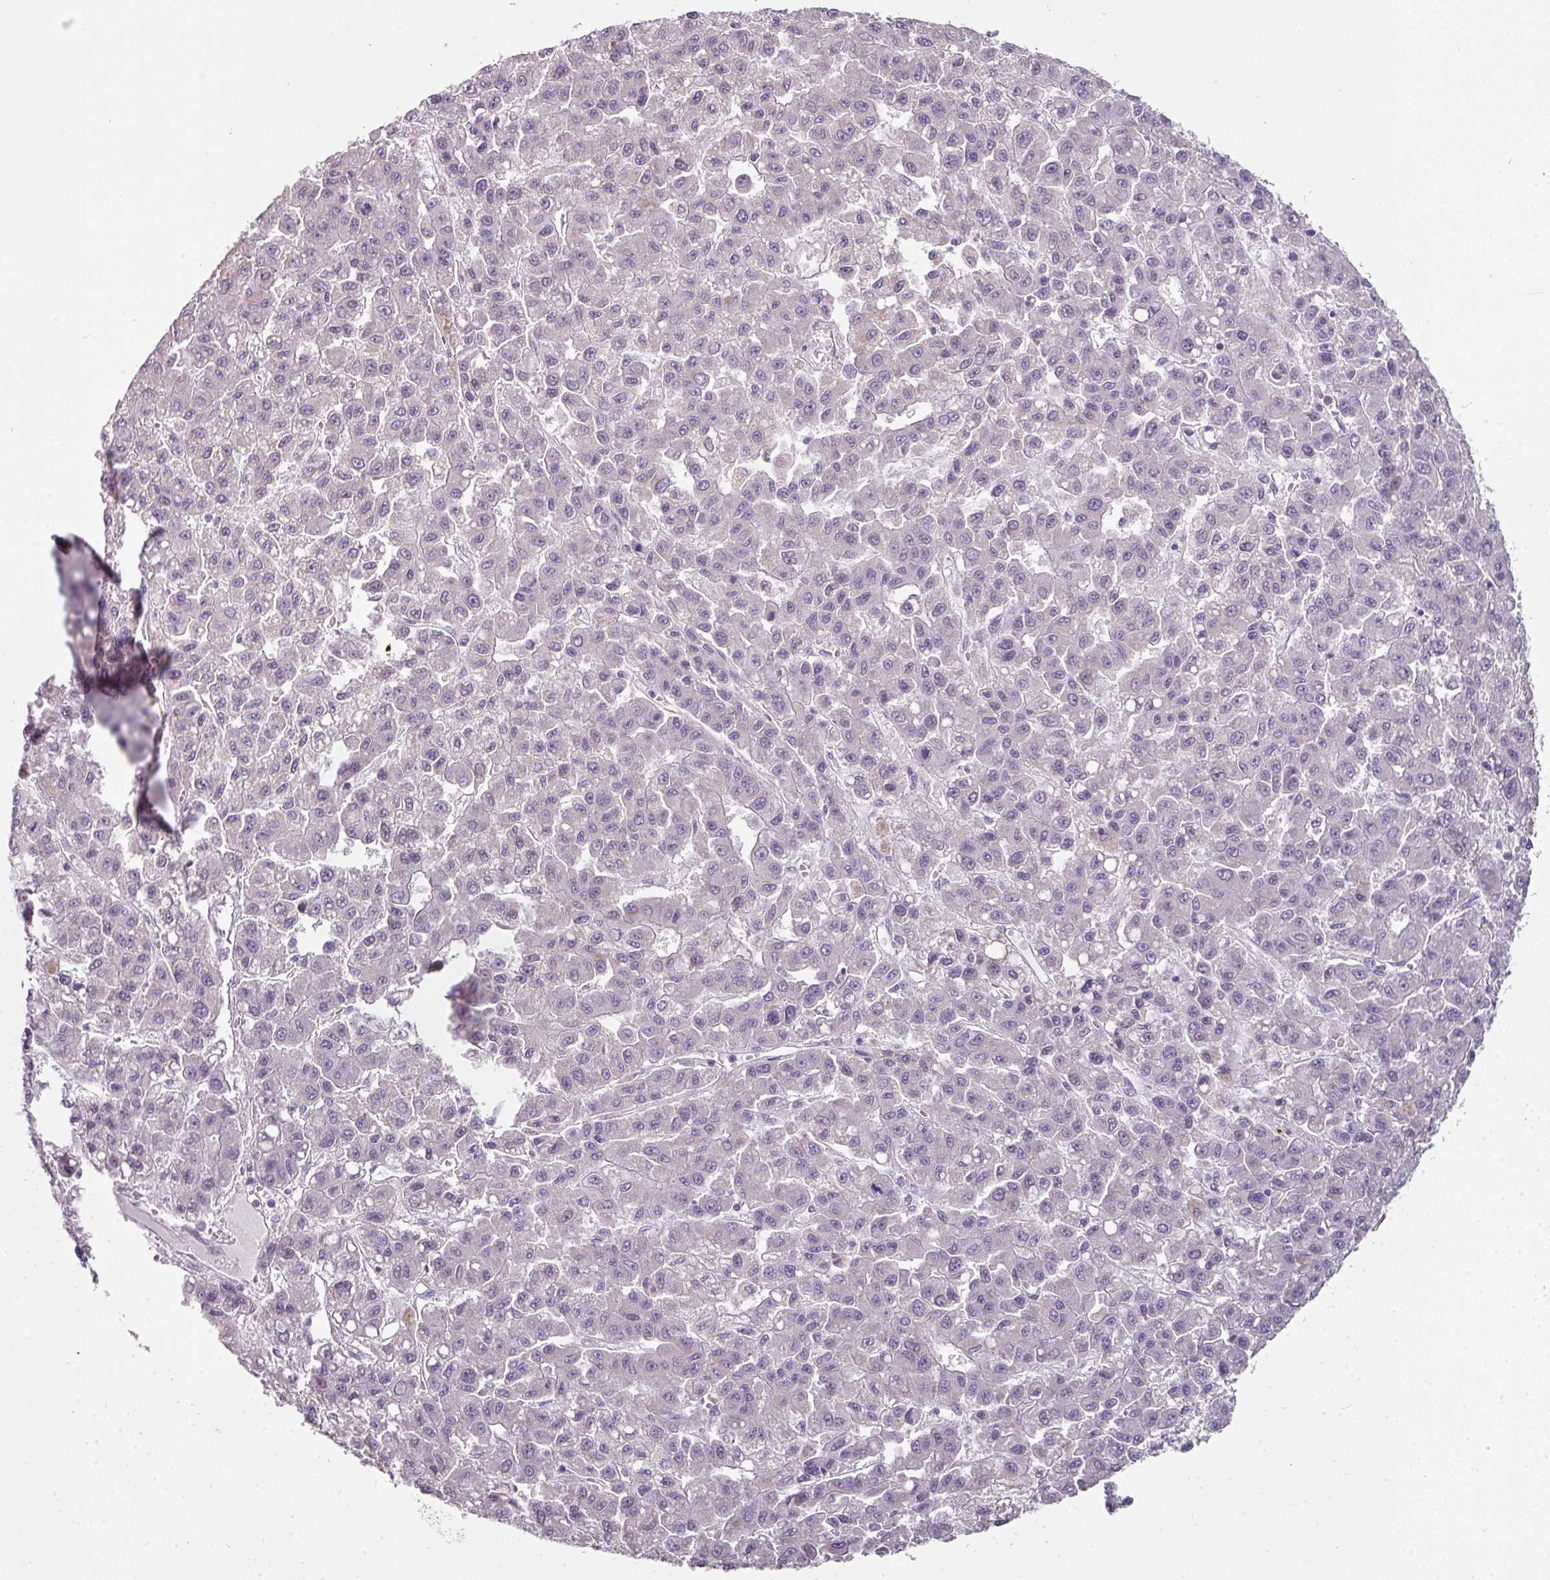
{"staining": {"intensity": "negative", "quantity": "none", "location": "none"}, "tissue": "liver cancer", "cell_type": "Tumor cells", "image_type": "cancer", "snomed": [{"axis": "morphology", "description": "Carcinoma, Hepatocellular, NOS"}, {"axis": "topography", "description": "Liver"}], "caption": "DAB (3,3'-diaminobenzidine) immunohistochemical staining of hepatocellular carcinoma (liver) exhibits no significant staining in tumor cells.", "gene": "FHAD1", "patient": {"sex": "male", "age": 70}}